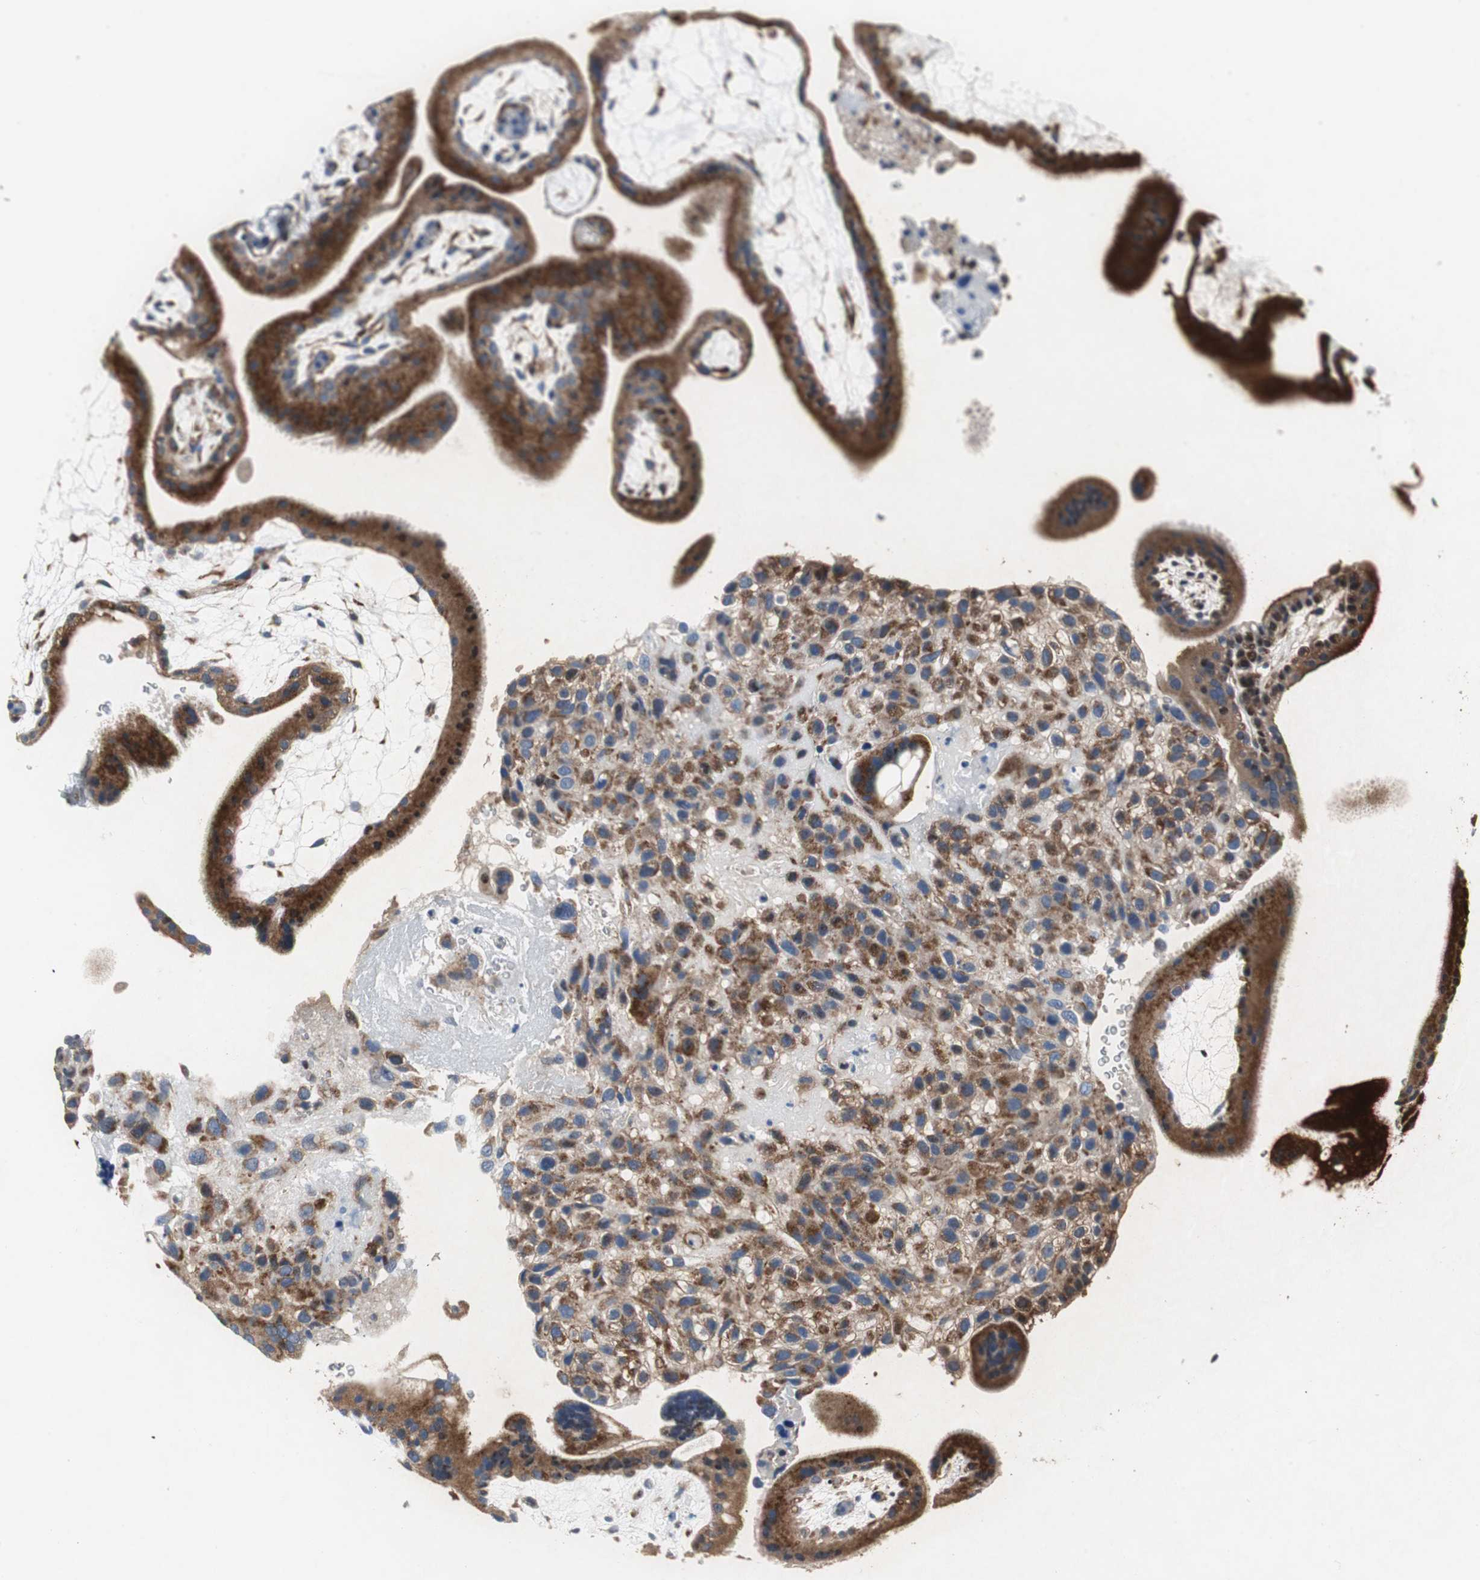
{"staining": {"intensity": "strong", "quantity": ">75%", "location": "cytoplasmic/membranous"}, "tissue": "placenta", "cell_type": "Decidual cells", "image_type": "normal", "snomed": [{"axis": "morphology", "description": "Normal tissue, NOS"}, {"axis": "topography", "description": "Placenta"}], "caption": "A micrograph of human placenta stained for a protein shows strong cytoplasmic/membranous brown staining in decidual cells. The staining was performed using DAB, with brown indicating positive protein expression. Nuclei are stained blue with hematoxylin.", "gene": "RPL35", "patient": {"sex": "female", "age": 19}}